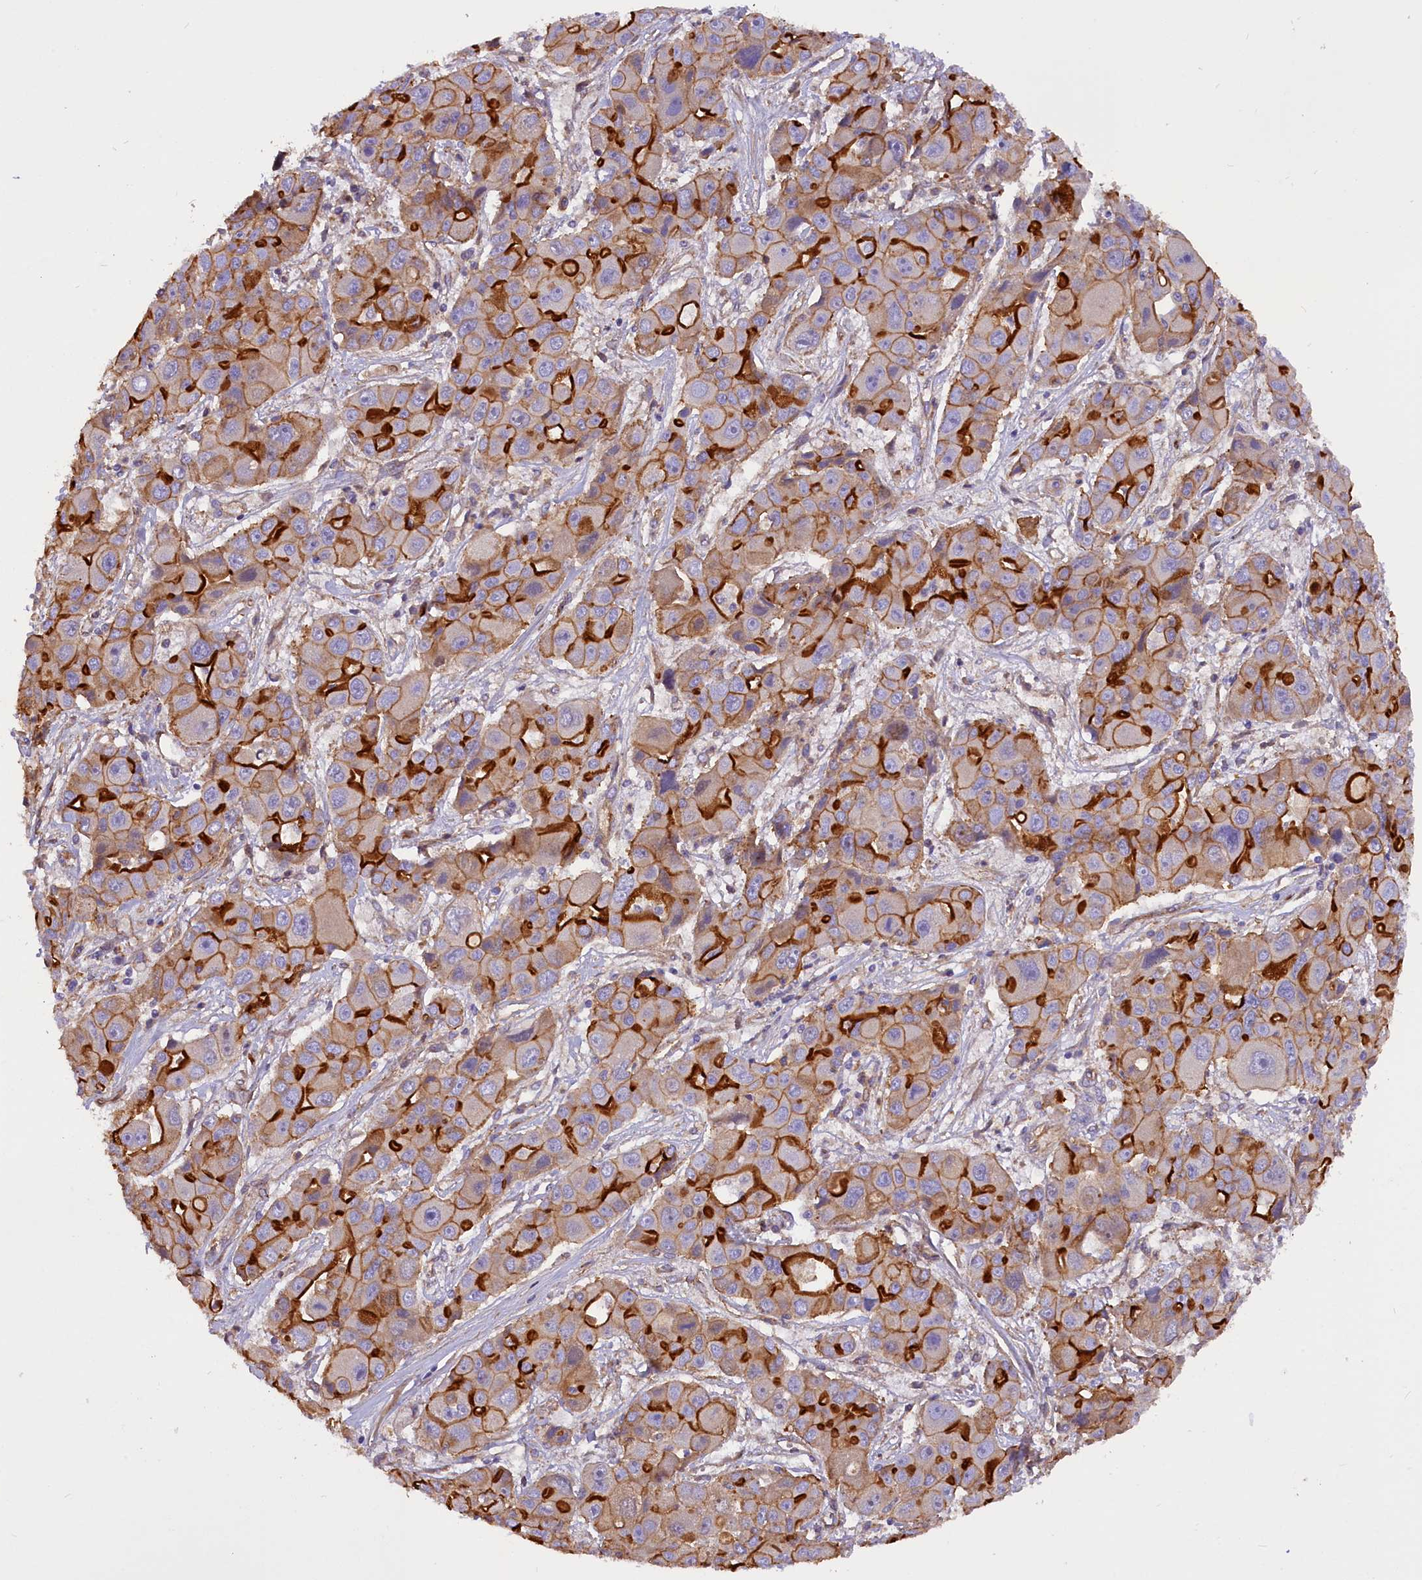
{"staining": {"intensity": "strong", "quantity": "25%-75%", "location": "cytoplasmic/membranous"}, "tissue": "liver cancer", "cell_type": "Tumor cells", "image_type": "cancer", "snomed": [{"axis": "morphology", "description": "Cholangiocarcinoma"}, {"axis": "topography", "description": "Liver"}], "caption": "A histopathology image of human cholangiocarcinoma (liver) stained for a protein shows strong cytoplasmic/membranous brown staining in tumor cells.", "gene": "ERMARD", "patient": {"sex": "male", "age": 67}}